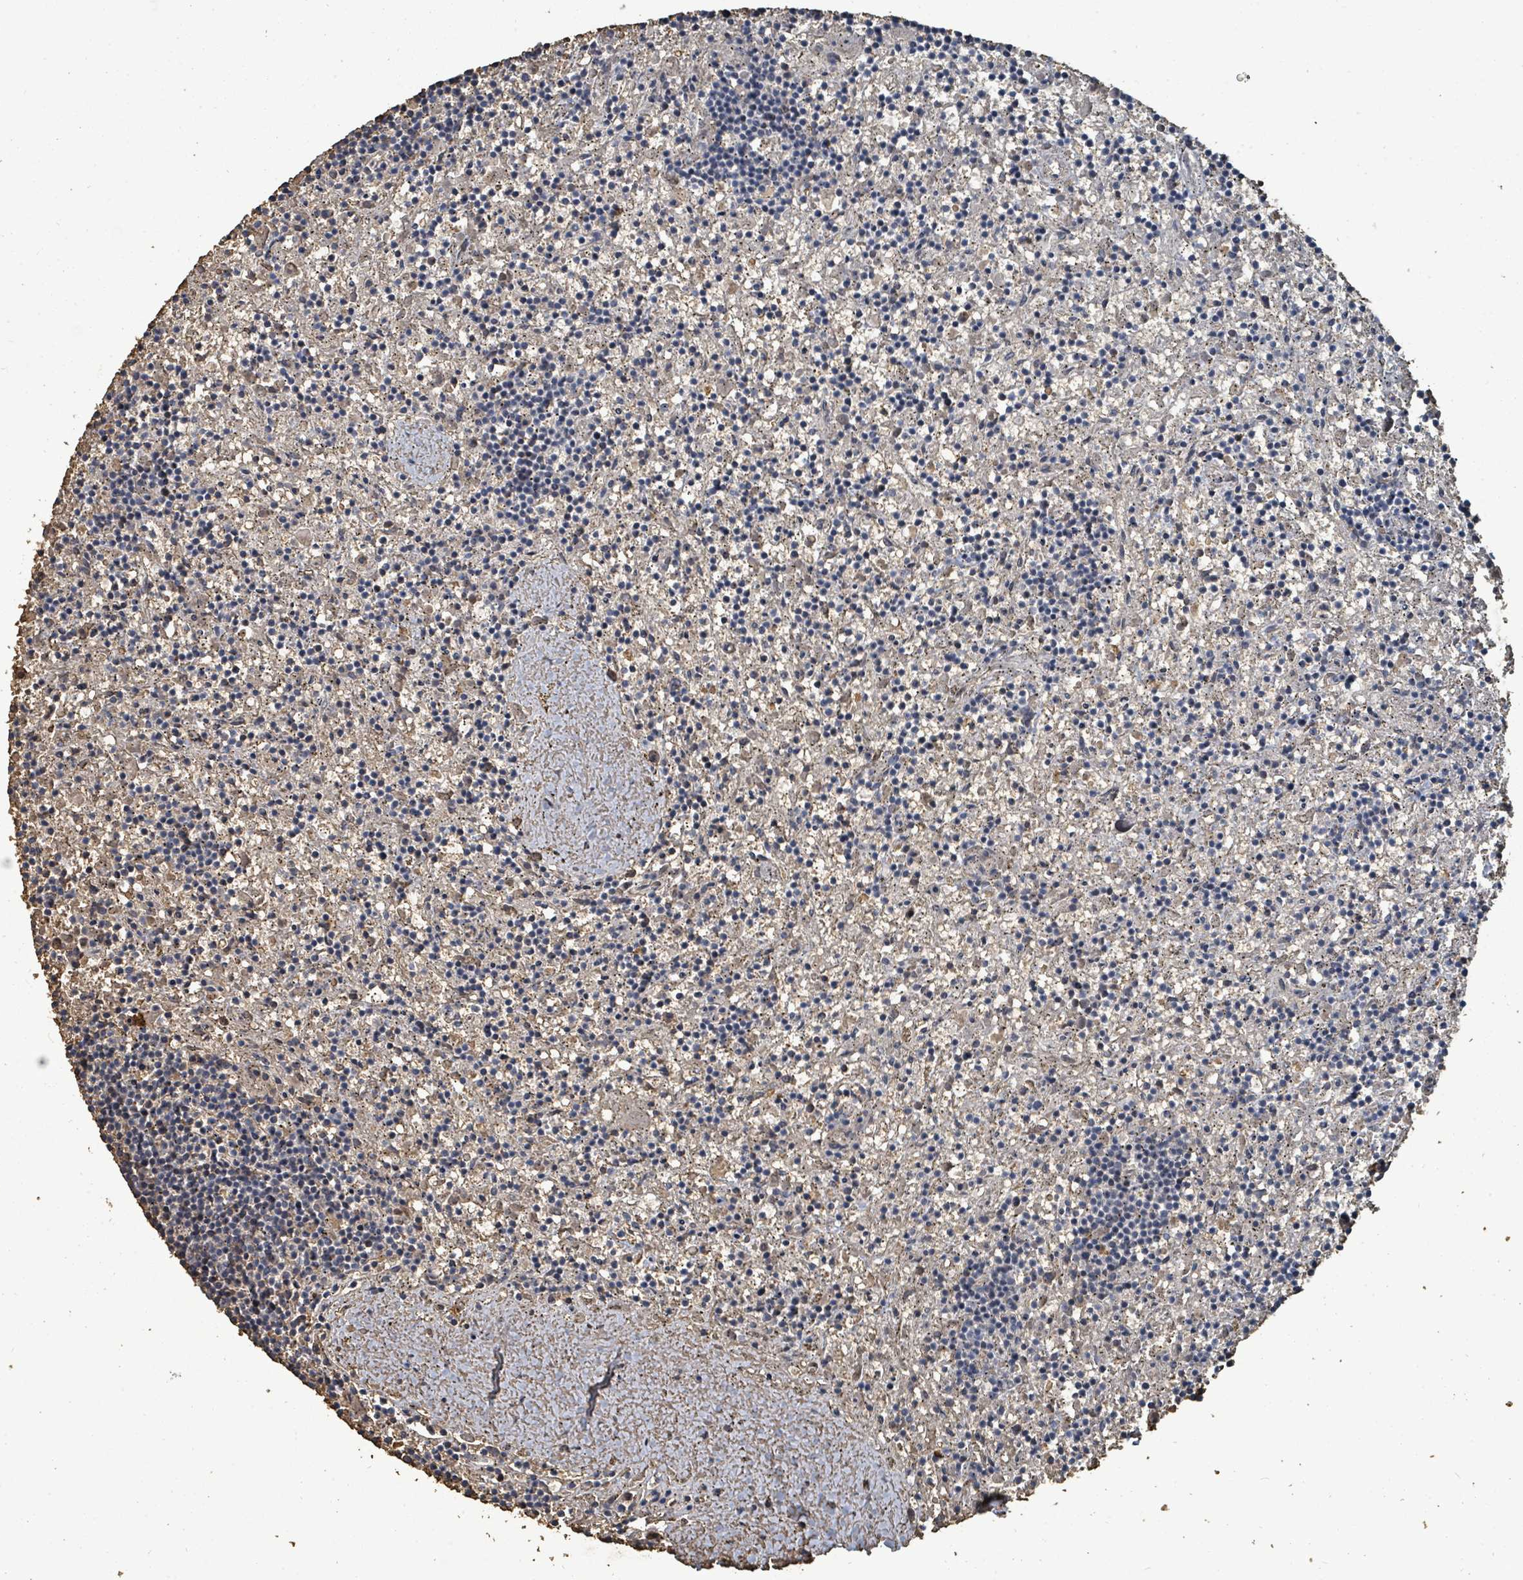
{"staining": {"intensity": "negative", "quantity": "none", "location": "none"}, "tissue": "lymphoma", "cell_type": "Tumor cells", "image_type": "cancer", "snomed": [{"axis": "morphology", "description": "Malignant lymphoma, non-Hodgkin's type, Low grade"}, {"axis": "topography", "description": "Spleen"}], "caption": "Tumor cells are negative for brown protein staining in low-grade malignant lymphoma, non-Hodgkin's type.", "gene": "C6orf52", "patient": {"sex": "male", "age": 76}}